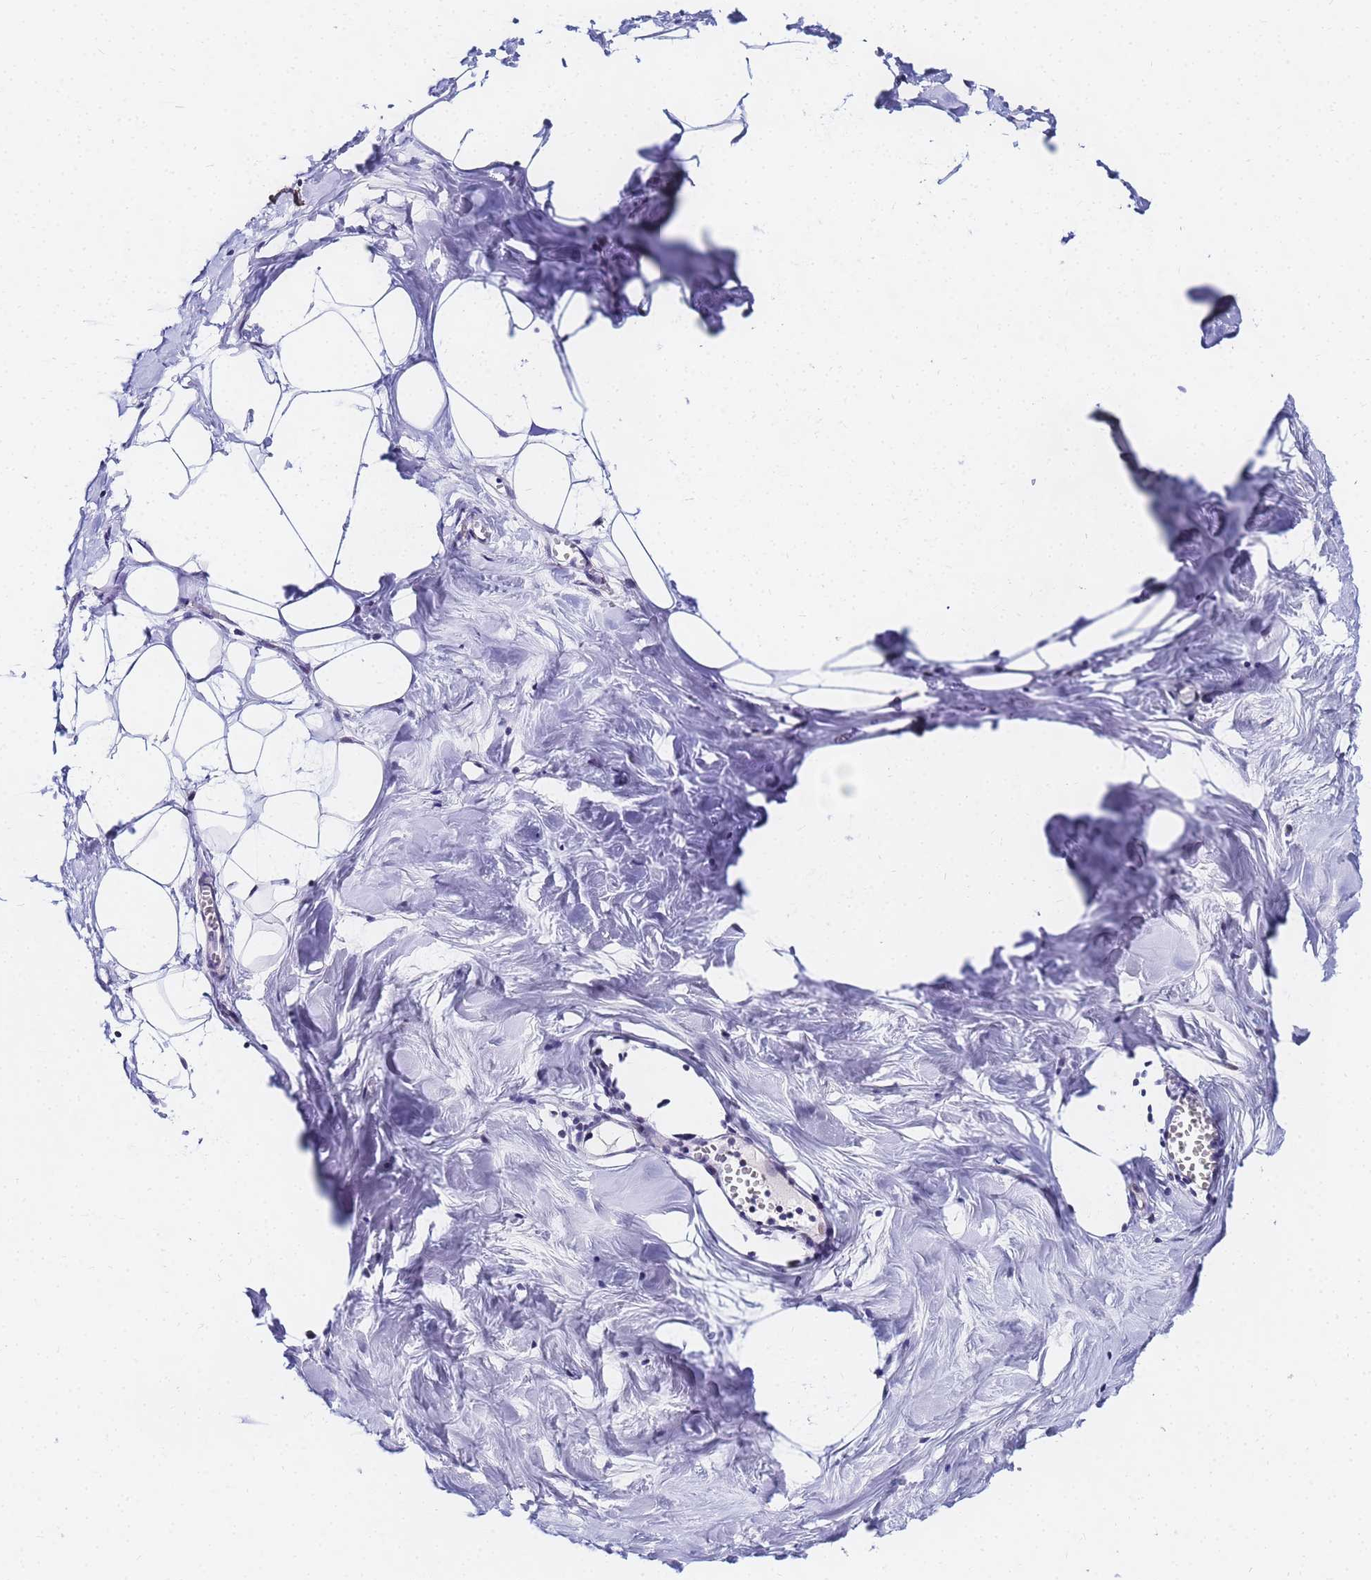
{"staining": {"intensity": "negative", "quantity": "none", "location": "none"}, "tissue": "breast", "cell_type": "Adipocytes", "image_type": "normal", "snomed": [{"axis": "morphology", "description": "Normal tissue, NOS"}, {"axis": "topography", "description": "Breast"}], "caption": "There is no significant positivity in adipocytes of breast. The staining was performed using DAB to visualize the protein expression in brown, while the nuclei were stained in blue with hematoxylin (Magnification: 20x).", "gene": "CKMT1A", "patient": {"sex": "female", "age": 27}}